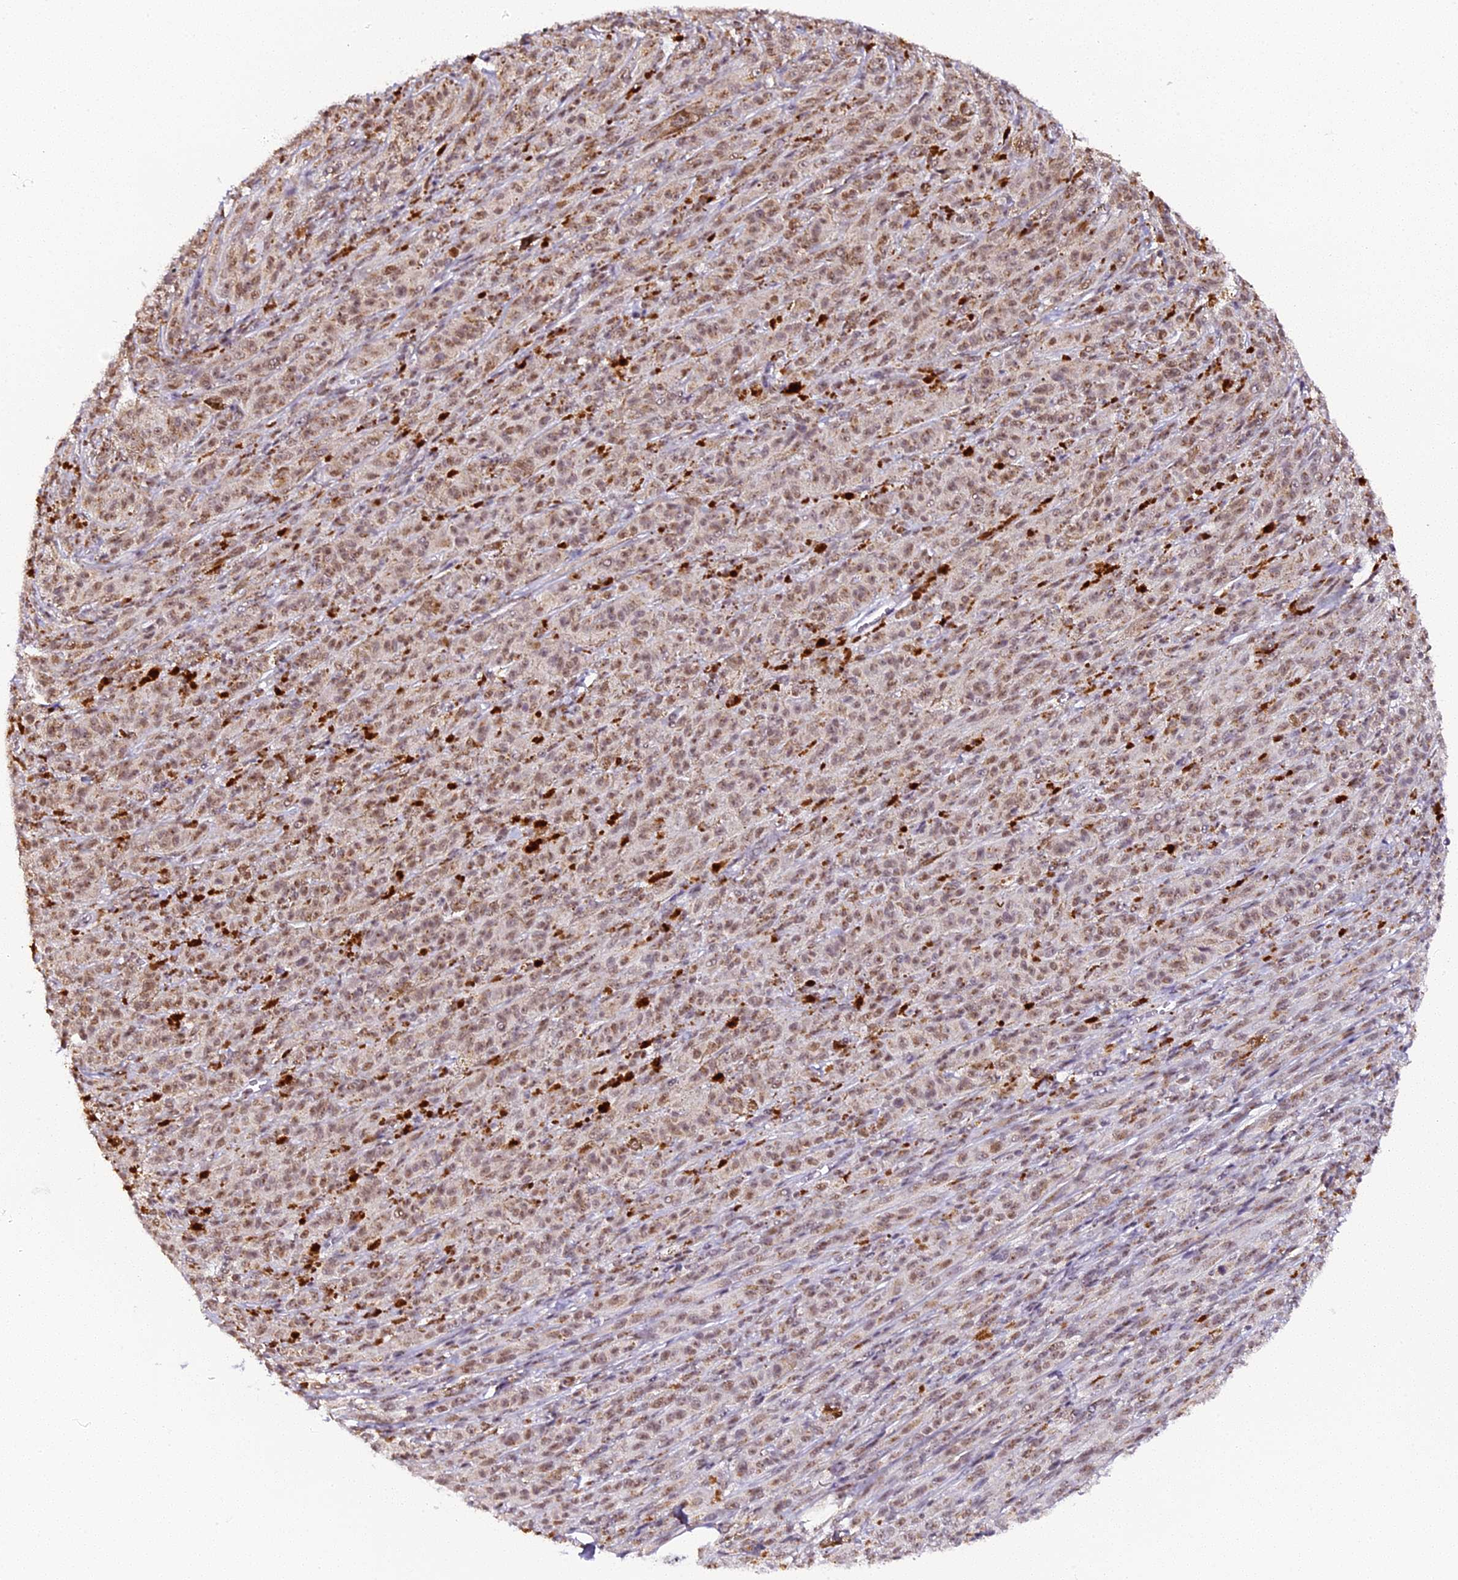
{"staining": {"intensity": "weak", "quantity": "25%-75%", "location": "cytoplasmic/membranous,nuclear"}, "tissue": "melanoma", "cell_type": "Tumor cells", "image_type": "cancer", "snomed": [{"axis": "morphology", "description": "Malignant melanoma, NOS"}, {"axis": "topography", "description": "Skin"}], "caption": "IHC of human malignant melanoma shows low levels of weak cytoplasmic/membranous and nuclear positivity in approximately 25%-75% of tumor cells. The staining is performed using DAB (3,3'-diaminobenzidine) brown chromogen to label protein expression. The nuclei are counter-stained blue using hematoxylin.", "gene": "NCBP1", "patient": {"sex": "female", "age": 52}}